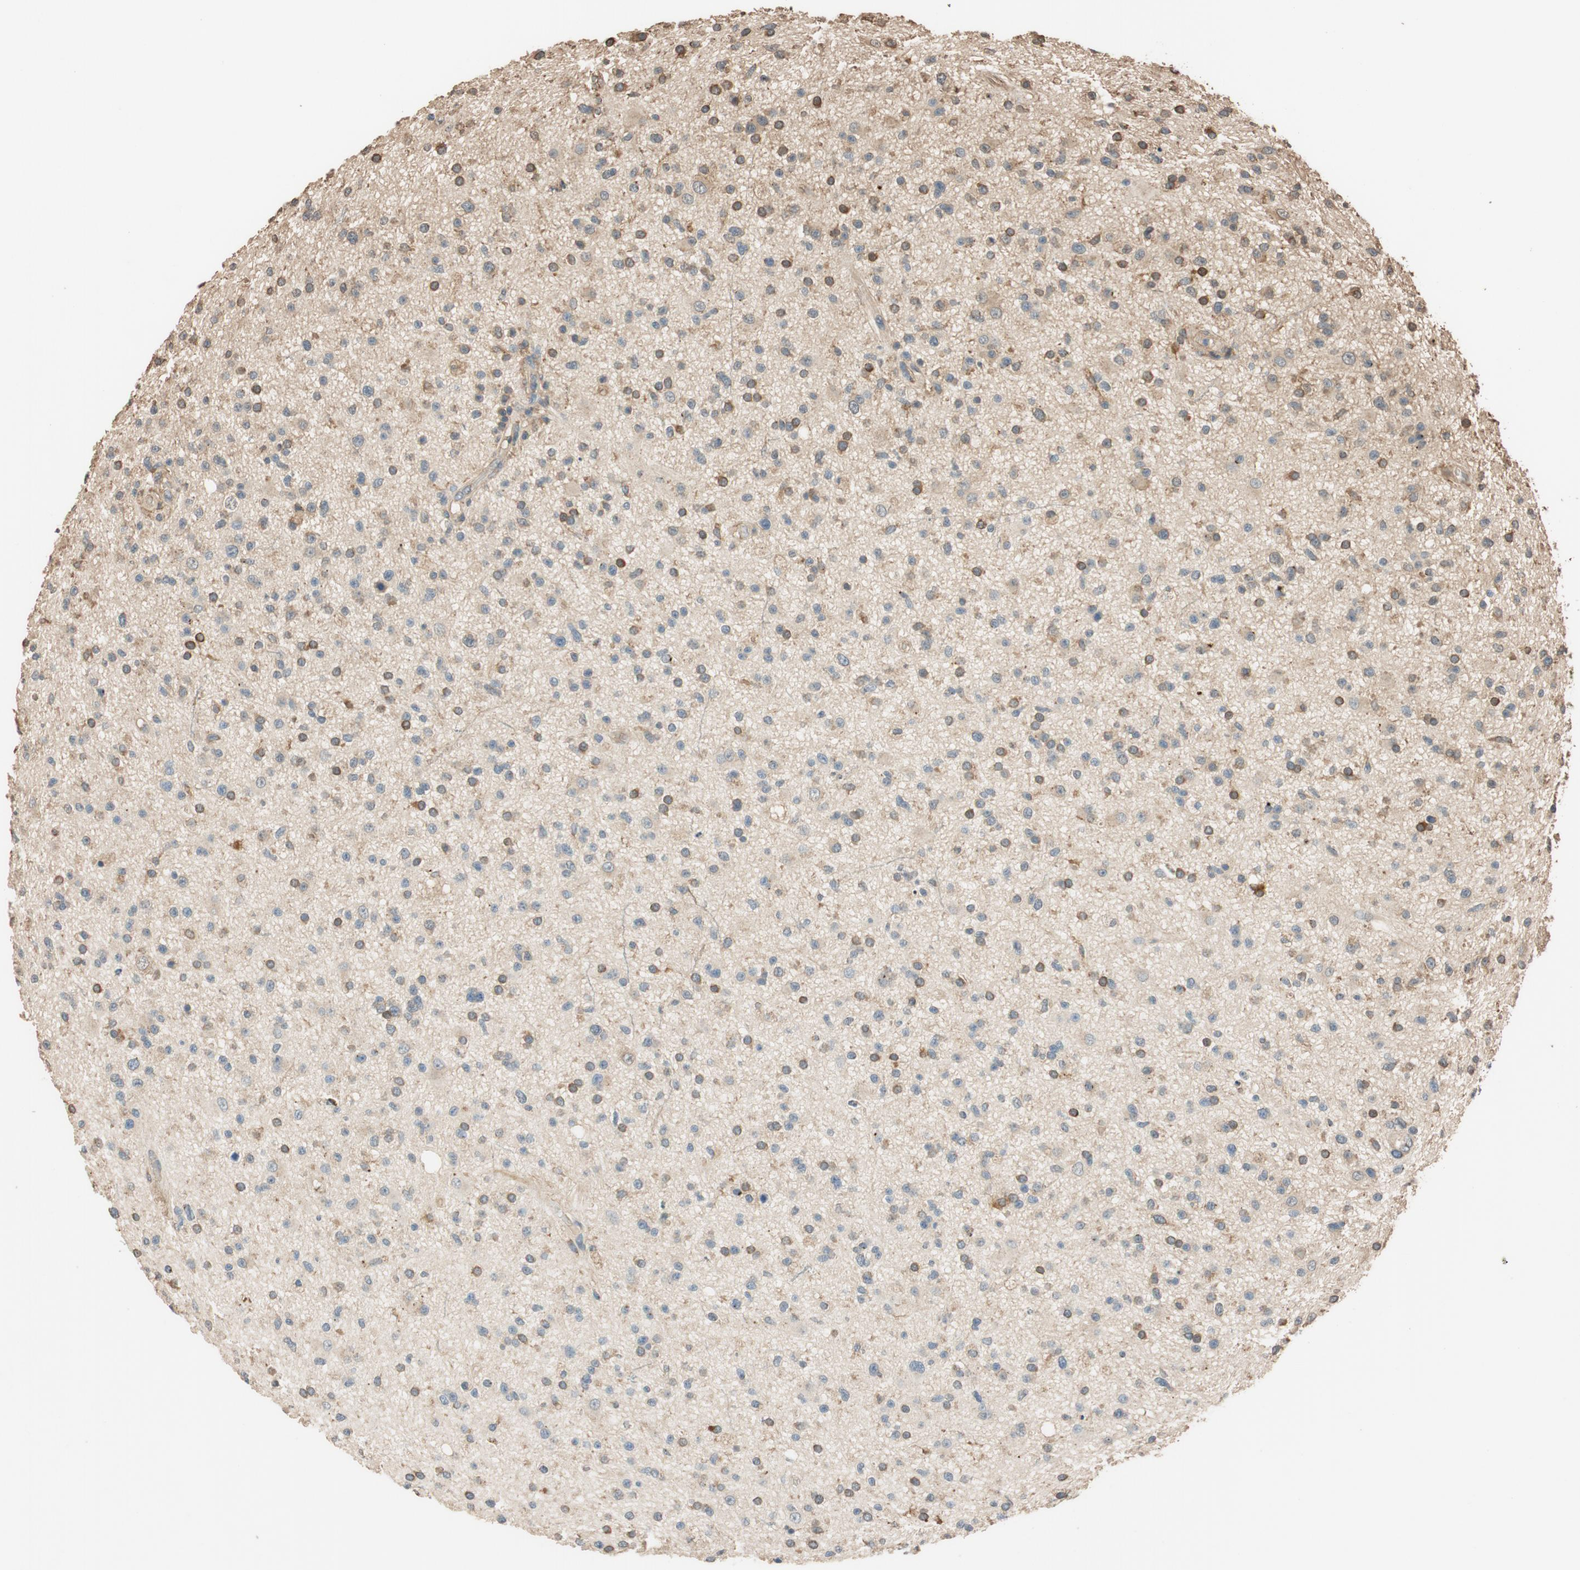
{"staining": {"intensity": "moderate", "quantity": "25%-75%", "location": "cytoplasmic/membranous"}, "tissue": "glioma", "cell_type": "Tumor cells", "image_type": "cancer", "snomed": [{"axis": "morphology", "description": "Glioma, malignant, High grade"}, {"axis": "topography", "description": "Brain"}], "caption": "The histopathology image exhibits staining of malignant glioma (high-grade), revealing moderate cytoplasmic/membranous protein expression (brown color) within tumor cells.", "gene": "MST1R", "patient": {"sex": "male", "age": 33}}